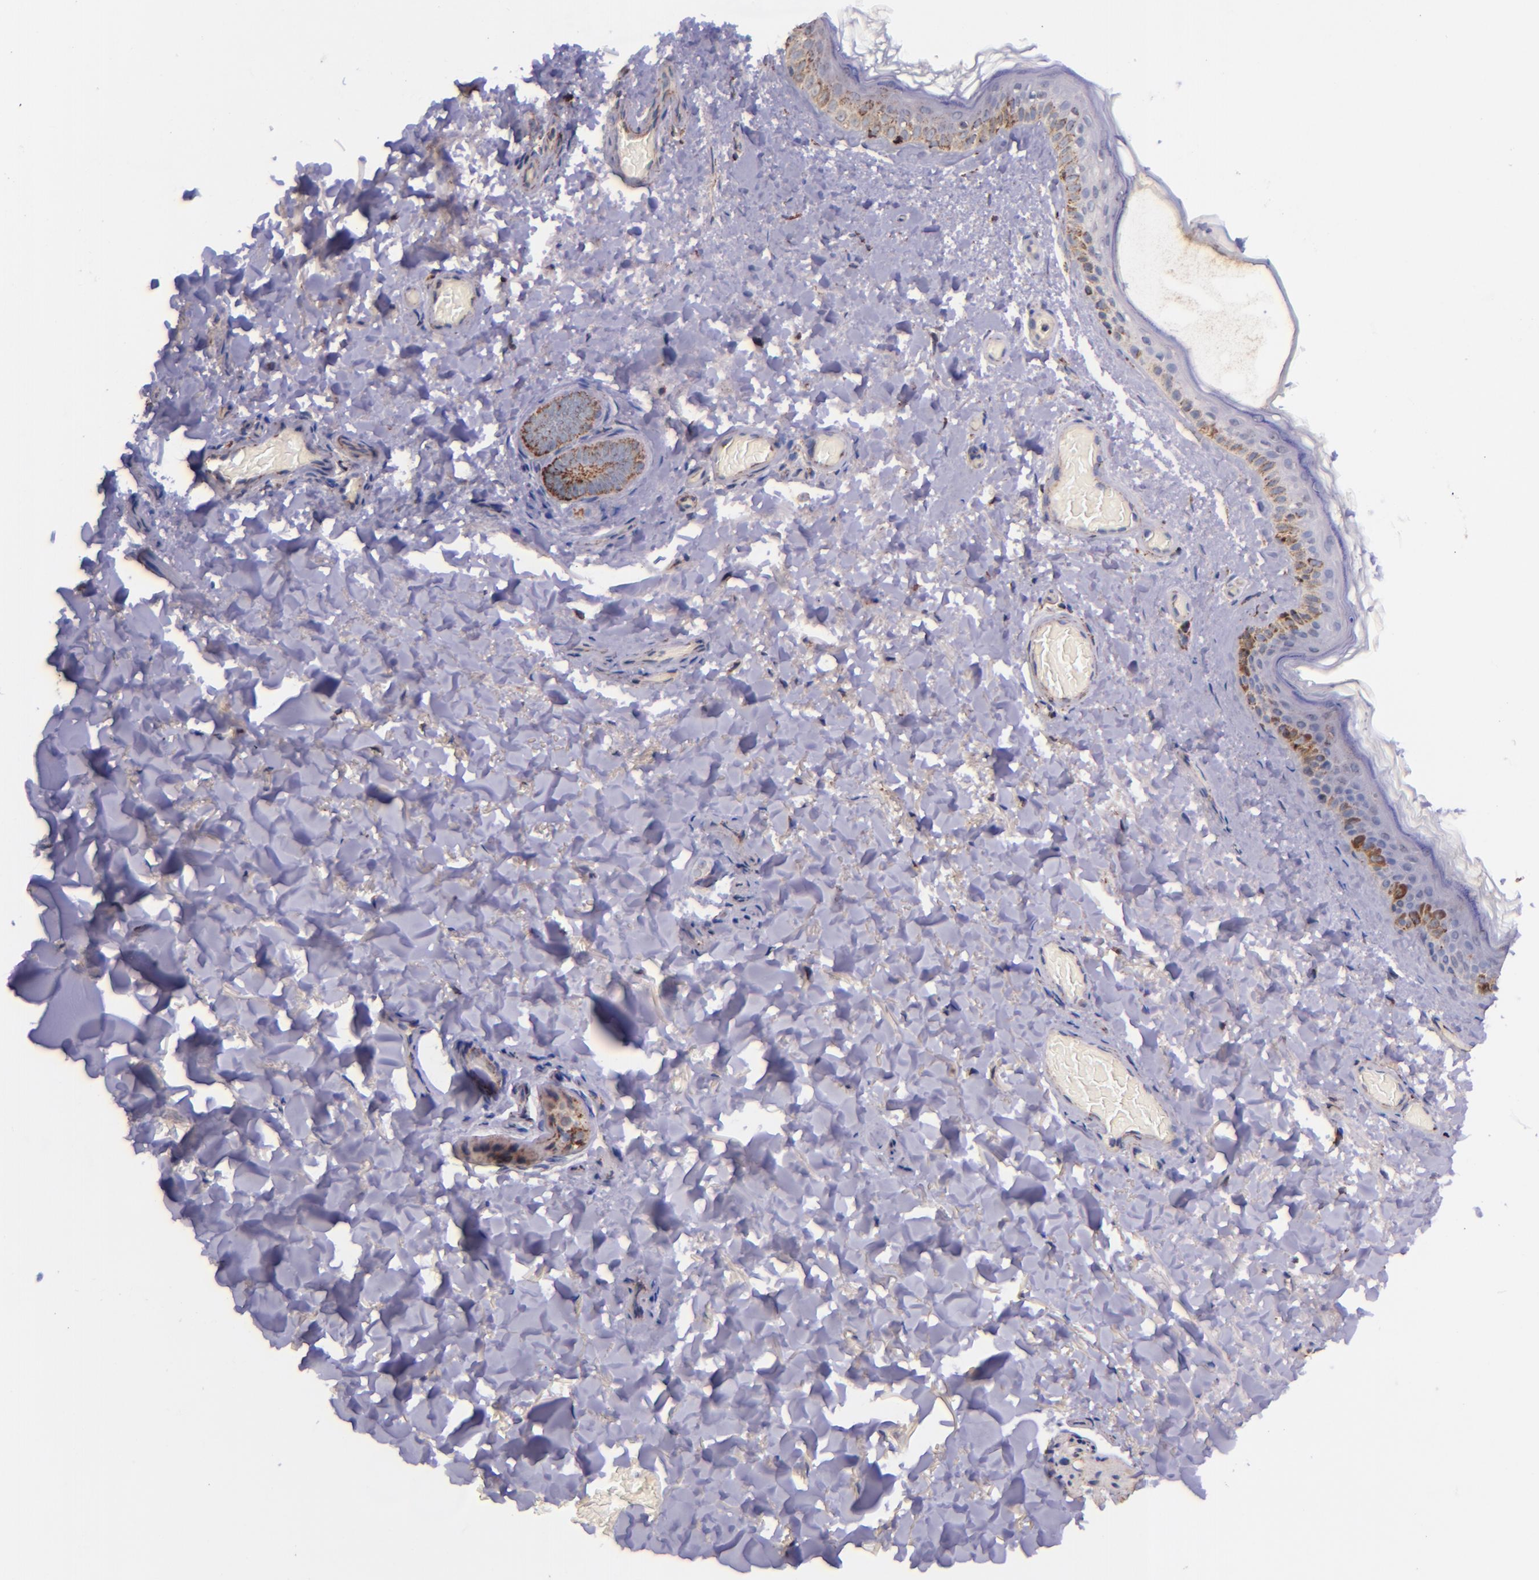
{"staining": {"intensity": "negative", "quantity": "none", "location": "none"}, "tissue": "skin", "cell_type": "Fibroblasts", "image_type": "normal", "snomed": [{"axis": "morphology", "description": "Normal tissue, NOS"}, {"axis": "topography", "description": "Skin"}], "caption": "Protein analysis of unremarkable skin reveals no significant staining in fibroblasts. (Brightfield microscopy of DAB (3,3'-diaminobenzidine) immunohistochemistry at high magnification).", "gene": "IDH3G", "patient": {"sex": "male", "age": 63}}